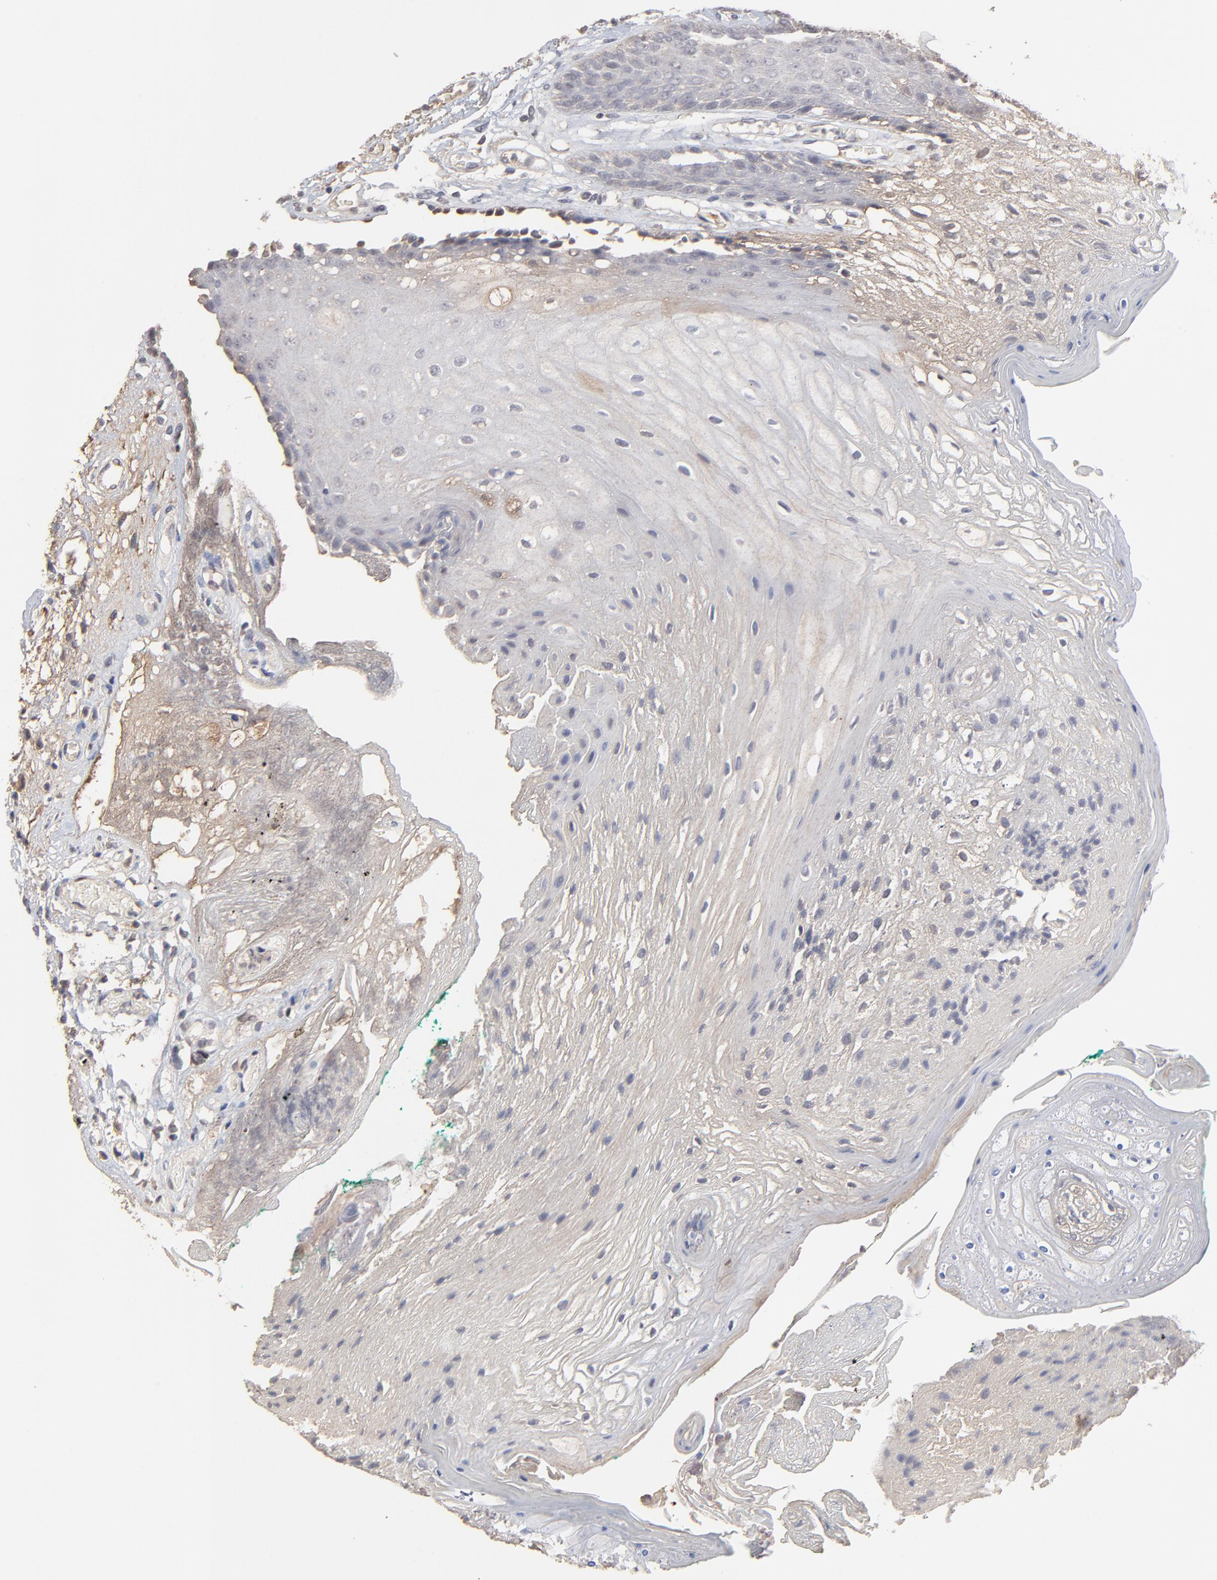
{"staining": {"intensity": "weak", "quantity": "<25%", "location": "cytoplasmic/membranous"}, "tissue": "oral mucosa", "cell_type": "Squamous epithelial cells", "image_type": "normal", "snomed": [{"axis": "morphology", "description": "Normal tissue, NOS"}, {"axis": "morphology", "description": "Squamous cell carcinoma, NOS"}, {"axis": "topography", "description": "Skeletal muscle"}, {"axis": "topography", "description": "Oral tissue"}, {"axis": "topography", "description": "Head-Neck"}], "caption": "Micrograph shows no significant protein positivity in squamous epithelial cells of benign oral mucosa.", "gene": "VPREB3", "patient": {"sex": "female", "age": 84}}